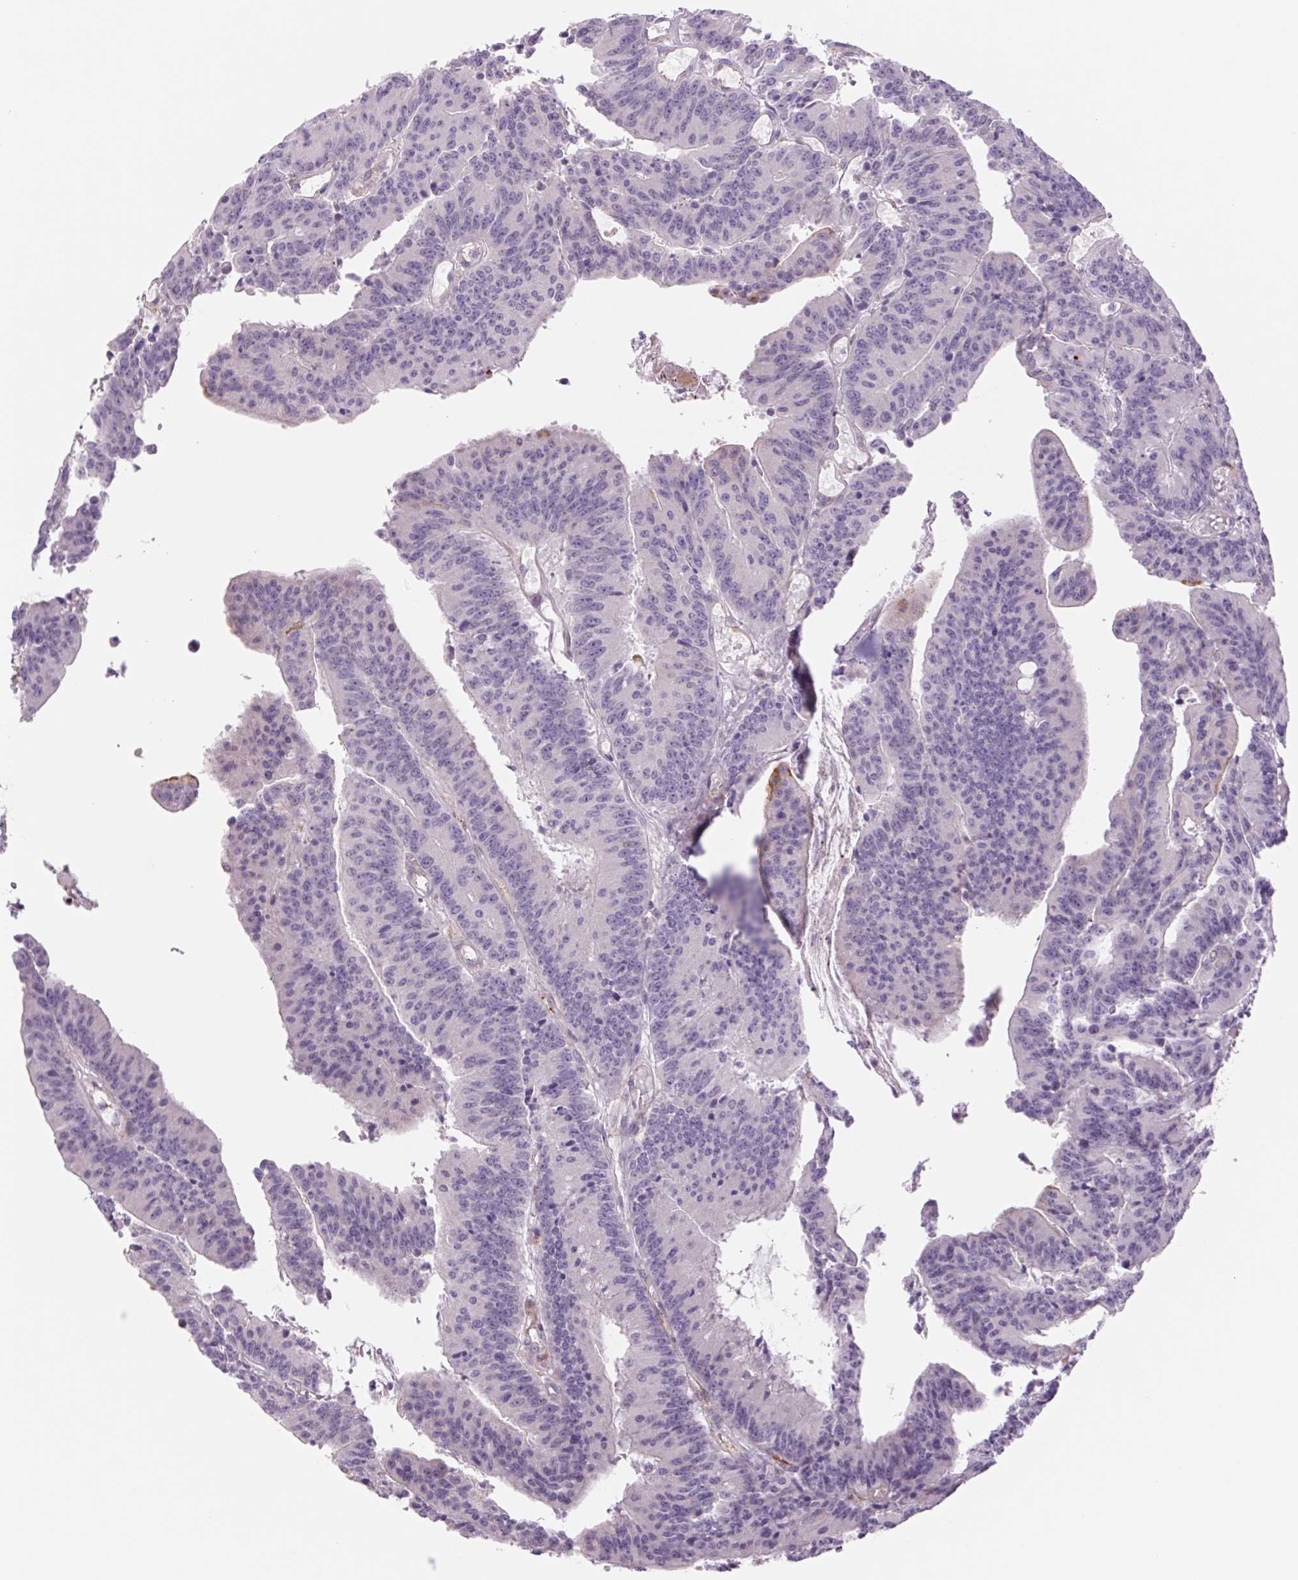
{"staining": {"intensity": "negative", "quantity": "none", "location": "none"}, "tissue": "colorectal cancer", "cell_type": "Tumor cells", "image_type": "cancer", "snomed": [{"axis": "morphology", "description": "Adenocarcinoma, NOS"}, {"axis": "topography", "description": "Colon"}], "caption": "Immunohistochemistry of human colorectal adenocarcinoma shows no positivity in tumor cells.", "gene": "MS4A13", "patient": {"sex": "female", "age": 78}}